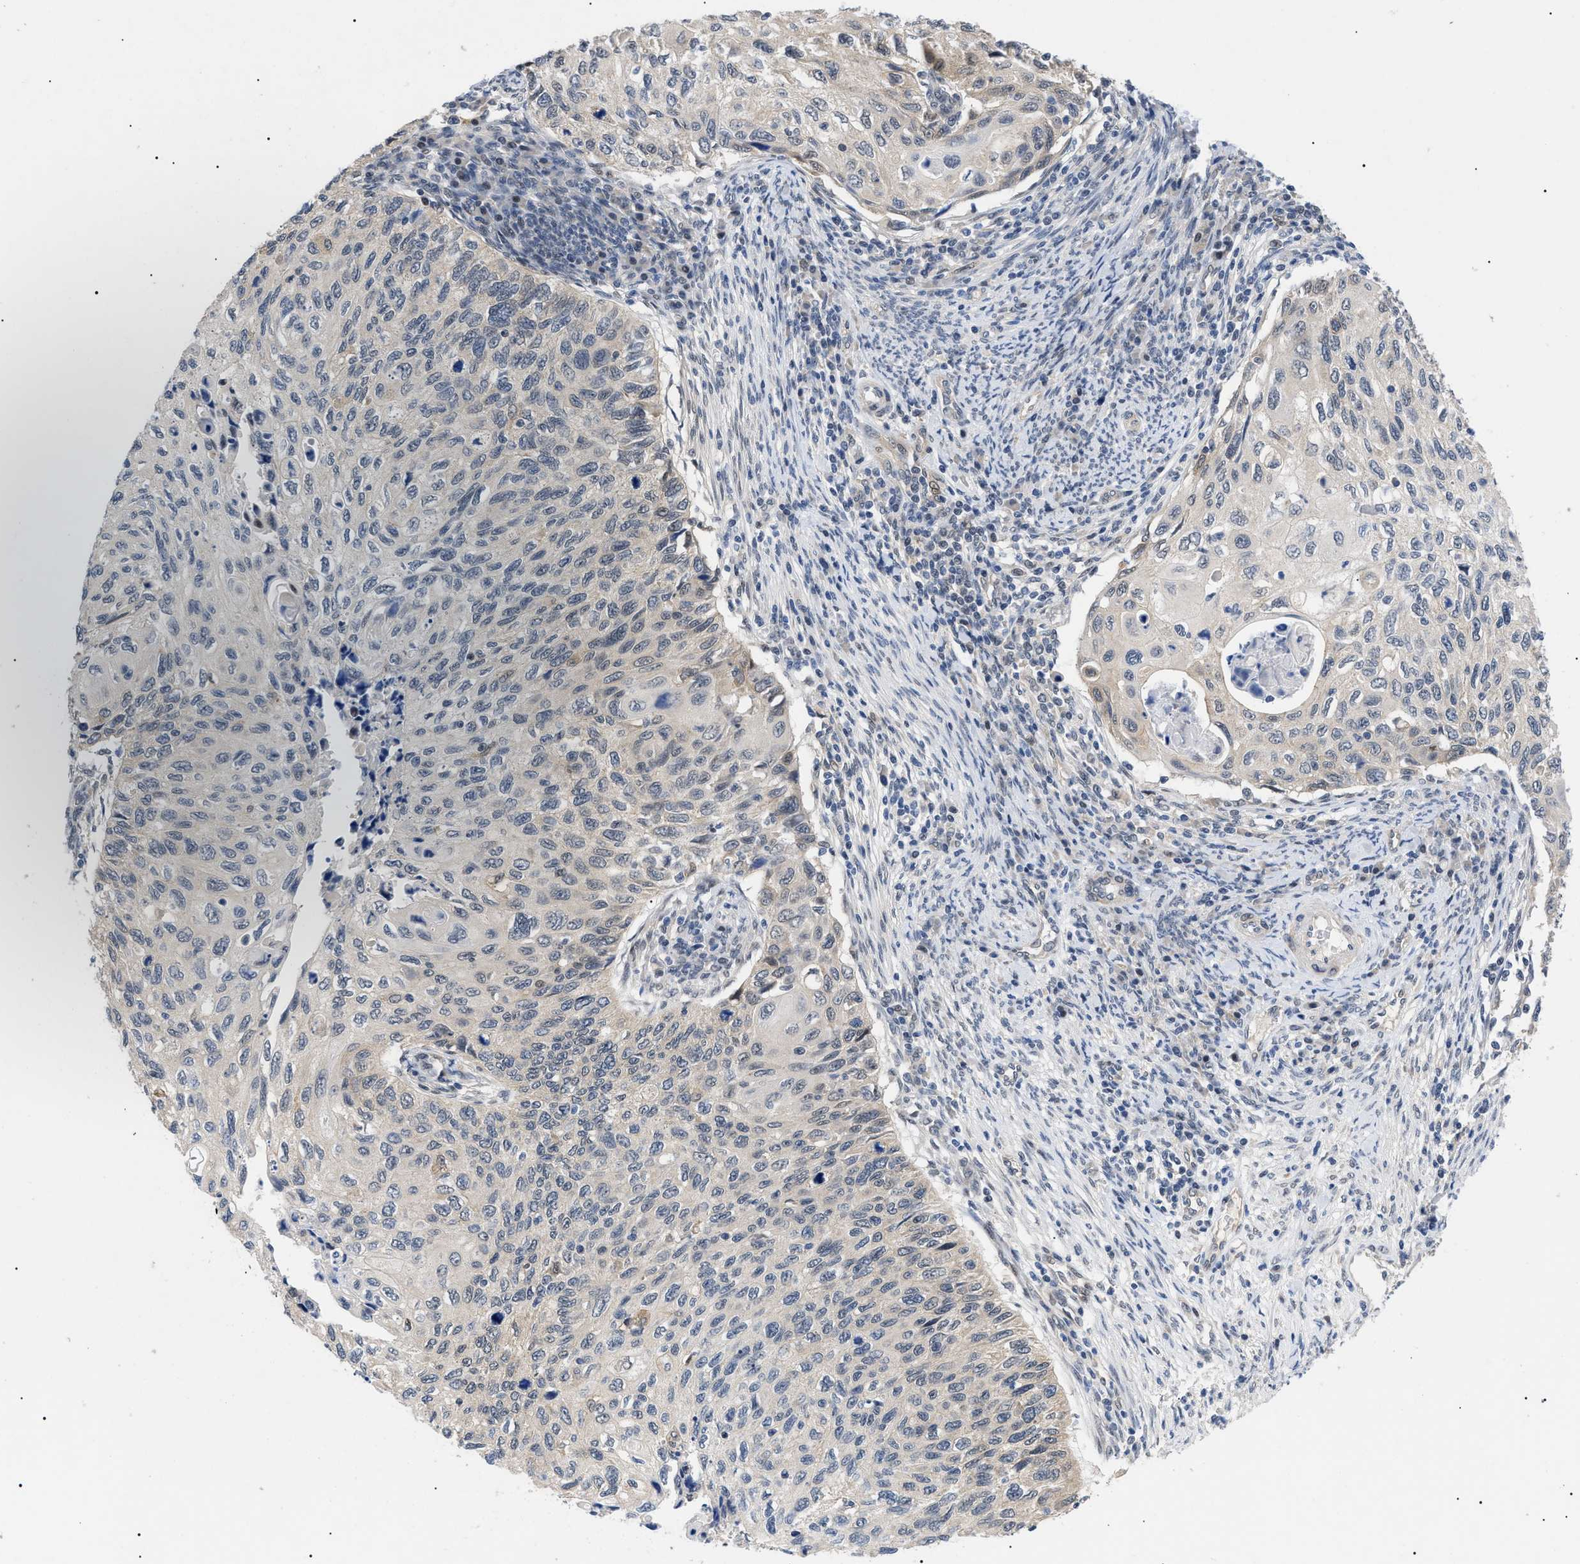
{"staining": {"intensity": "weak", "quantity": ">75%", "location": "cytoplasmic/membranous,nuclear"}, "tissue": "cervical cancer", "cell_type": "Tumor cells", "image_type": "cancer", "snomed": [{"axis": "morphology", "description": "Squamous cell carcinoma, NOS"}, {"axis": "topography", "description": "Cervix"}], "caption": "There is low levels of weak cytoplasmic/membranous and nuclear positivity in tumor cells of squamous cell carcinoma (cervical), as demonstrated by immunohistochemical staining (brown color).", "gene": "GARRE1", "patient": {"sex": "female", "age": 70}}